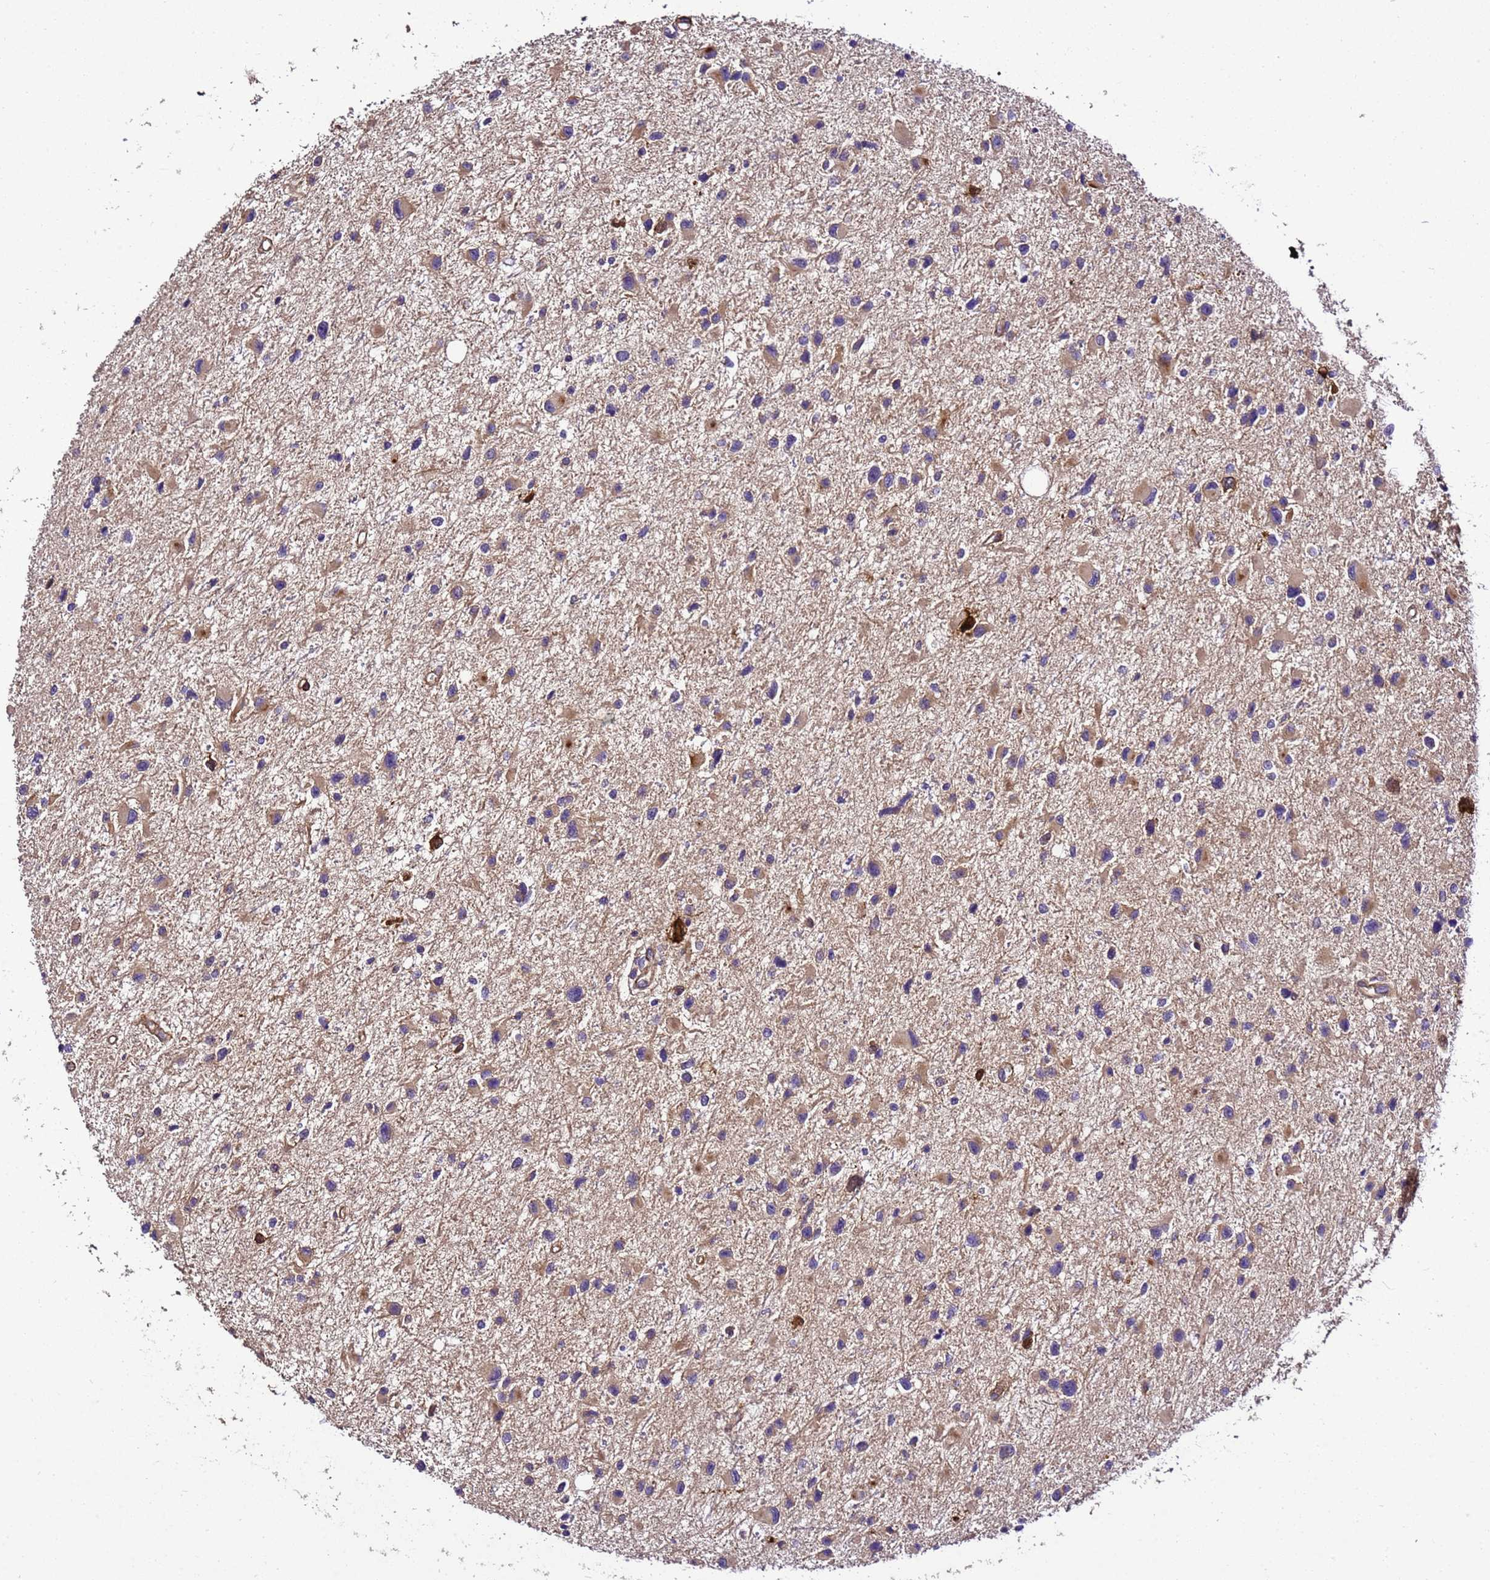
{"staining": {"intensity": "weak", "quantity": "25%-75%", "location": "cytoplasmic/membranous"}, "tissue": "glioma", "cell_type": "Tumor cells", "image_type": "cancer", "snomed": [{"axis": "morphology", "description": "Glioma, malignant, Low grade"}, {"axis": "topography", "description": "Brain"}], "caption": "Protein analysis of glioma tissue exhibits weak cytoplasmic/membranous positivity in approximately 25%-75% of tumor cells.", "gene": "ZNF417", "patient": {"sex": "female", "age": 32}}